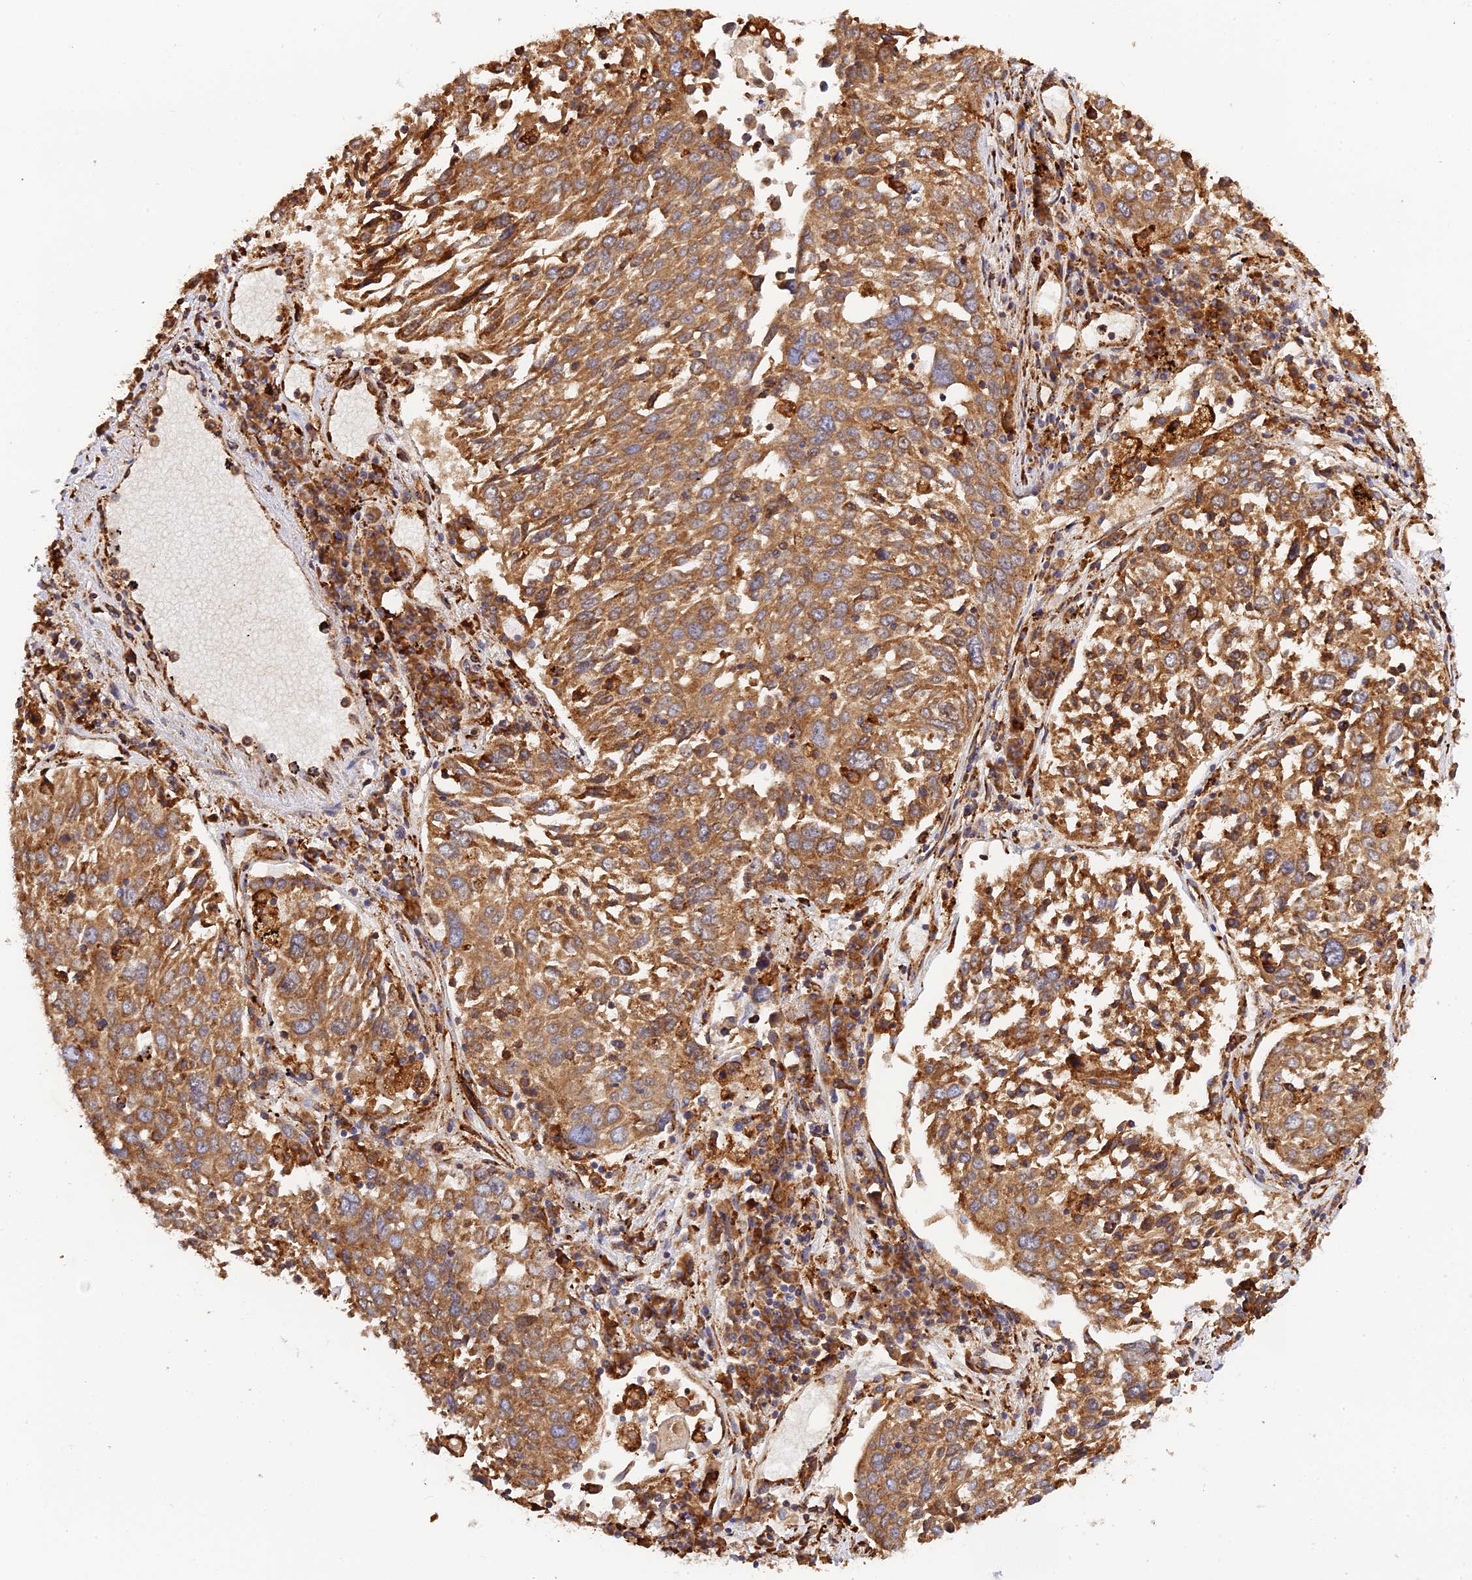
{"staining": {"intensity": "strong", "quantity": ">75%", "location": "cytoplasmic/membranous"}, "tissue": "lung cancer", "cell_type": "Tumor cells", "image_type": "cancer", "snomed": [{"axis": "morphology", "description": "Squamous cell carcinoma, NOS"}, {"axis": "topography", "description": "Lung"}], "caption": "Immunohistochemical staining of lung cancer displays high levels of strong cytoplasmic/membranous positivity in about >75% of tumor cells. (DAB (3,3'-diaminobenzidine) = brown stain, brightfield microscopy at high magnification).", "gene": "RPL5", "patient": {"sex": "male", "age": 65}}